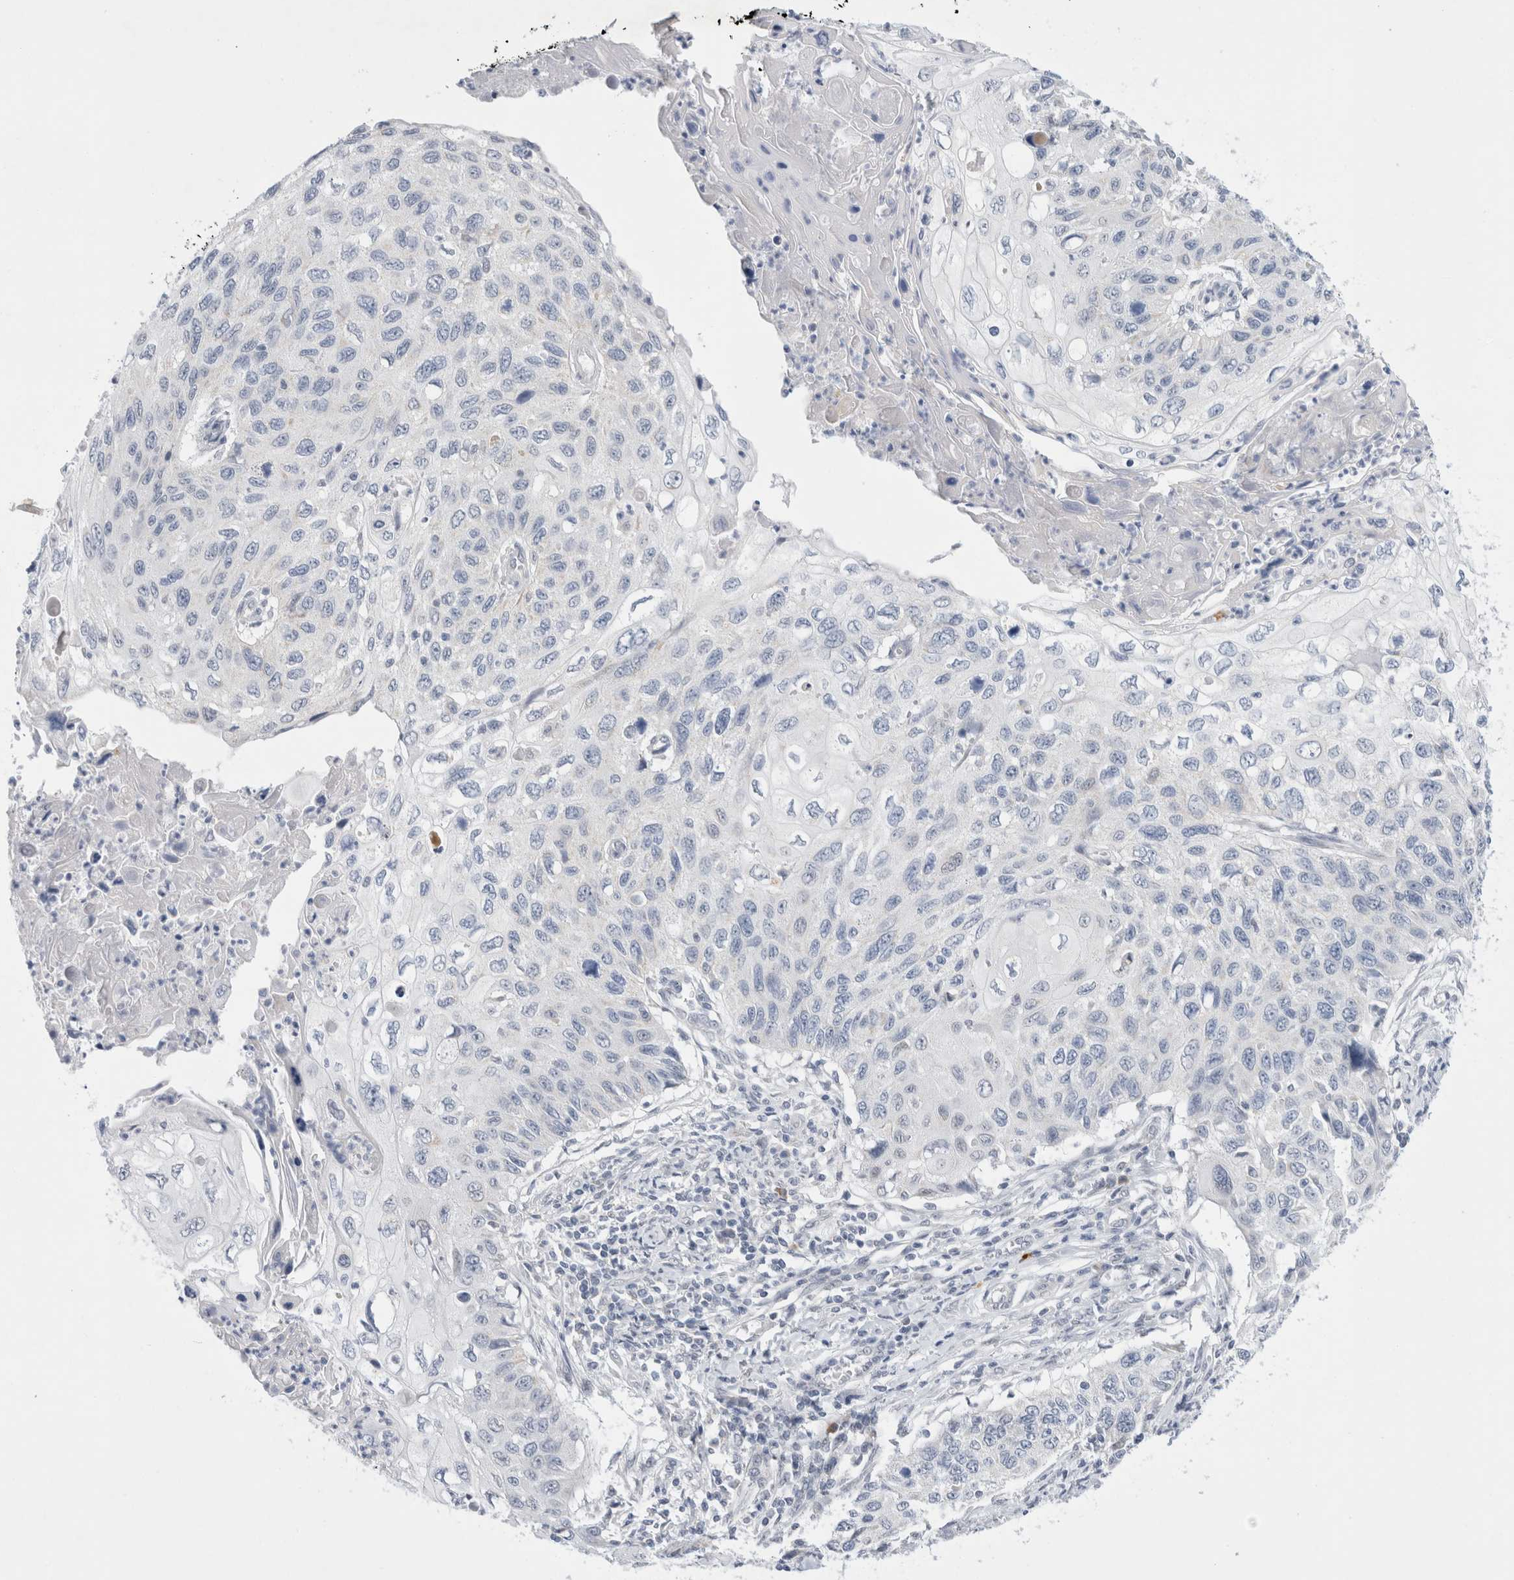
{"staining": {"intensity": "negative", "quantity": "none", "location": "none"}, "tissue": "cervical cancer", "cell_type": "Tumor cells", "image_type": "cancer", "snomed": [{"axis": "morphology", "description": "Squamous cell carcinoma, NOS"}, {"axis": "topography", "description": "Cervix"}], "caption": "Cervical squamous cell carcinoma was stained to show a protein in brown. There is no significant expression in tumor cells. (DAB (3,3'-diaminobenzidine) immunohistochemistry (IHC) with hematoxylin counter stain).", "gene": "SLC22A12", "patient": {"sex": "female", "age": 70}}